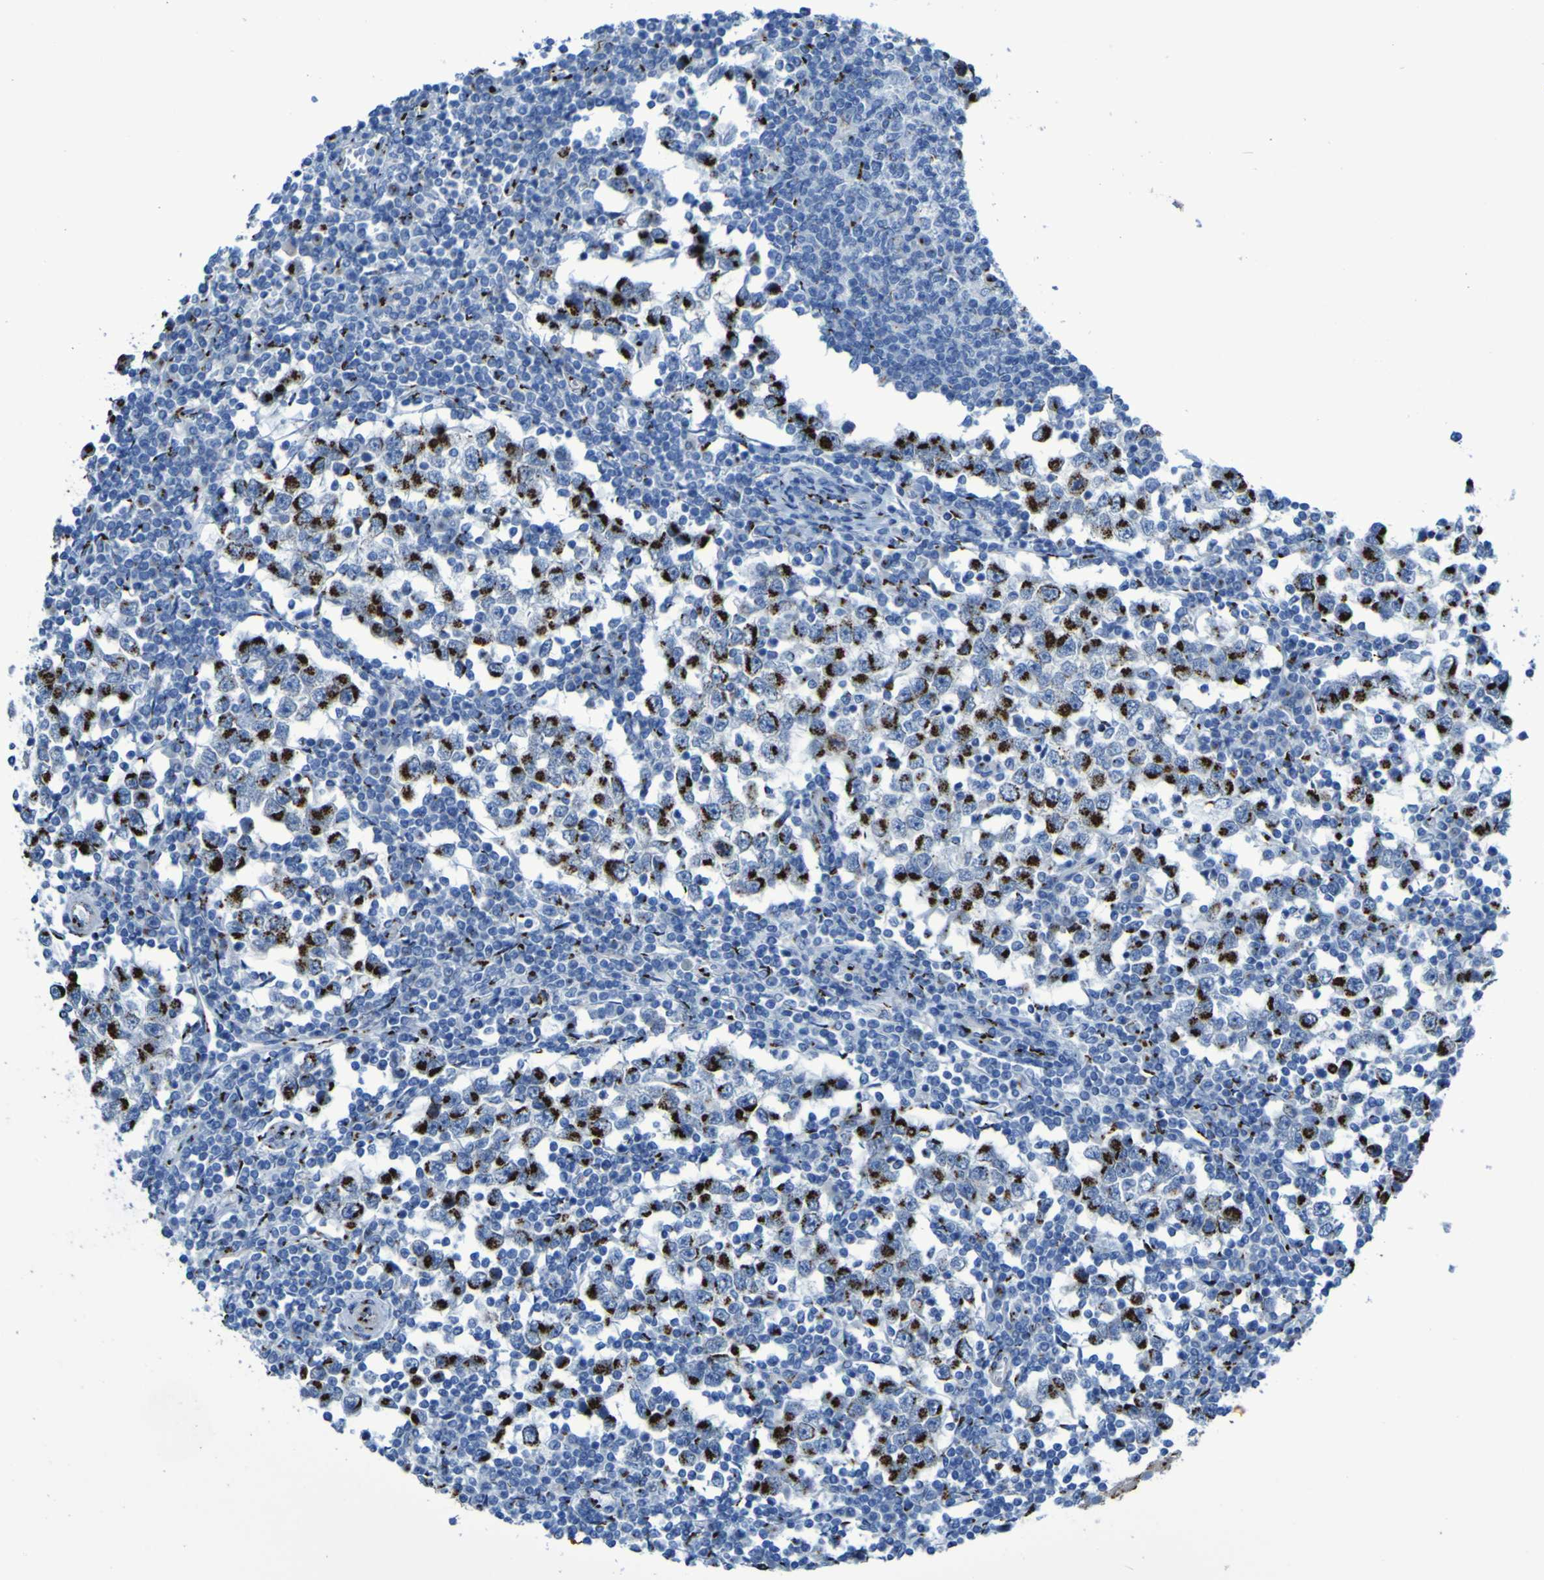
{"staining": {"intensity": "strong", "quantity": ">75%", "location": "cytoplasmic/membranous"}, "tissue": "testis cancer", "cell_type": "Tumor cells", "image_type": "cancer", "snomed": [{"axis": "morphology", "description": "Seminoma, NOS"}, {"axis": "topography", "description": "Testis"}], "caption": "Immunohistochemical staining of human testis seminoma shows strong cytoplasmic/membranous protein positivity in approximately >75% of tumor cells.", "gene": "GOLM1", "patient": {"sex": "male", "age": 65}}